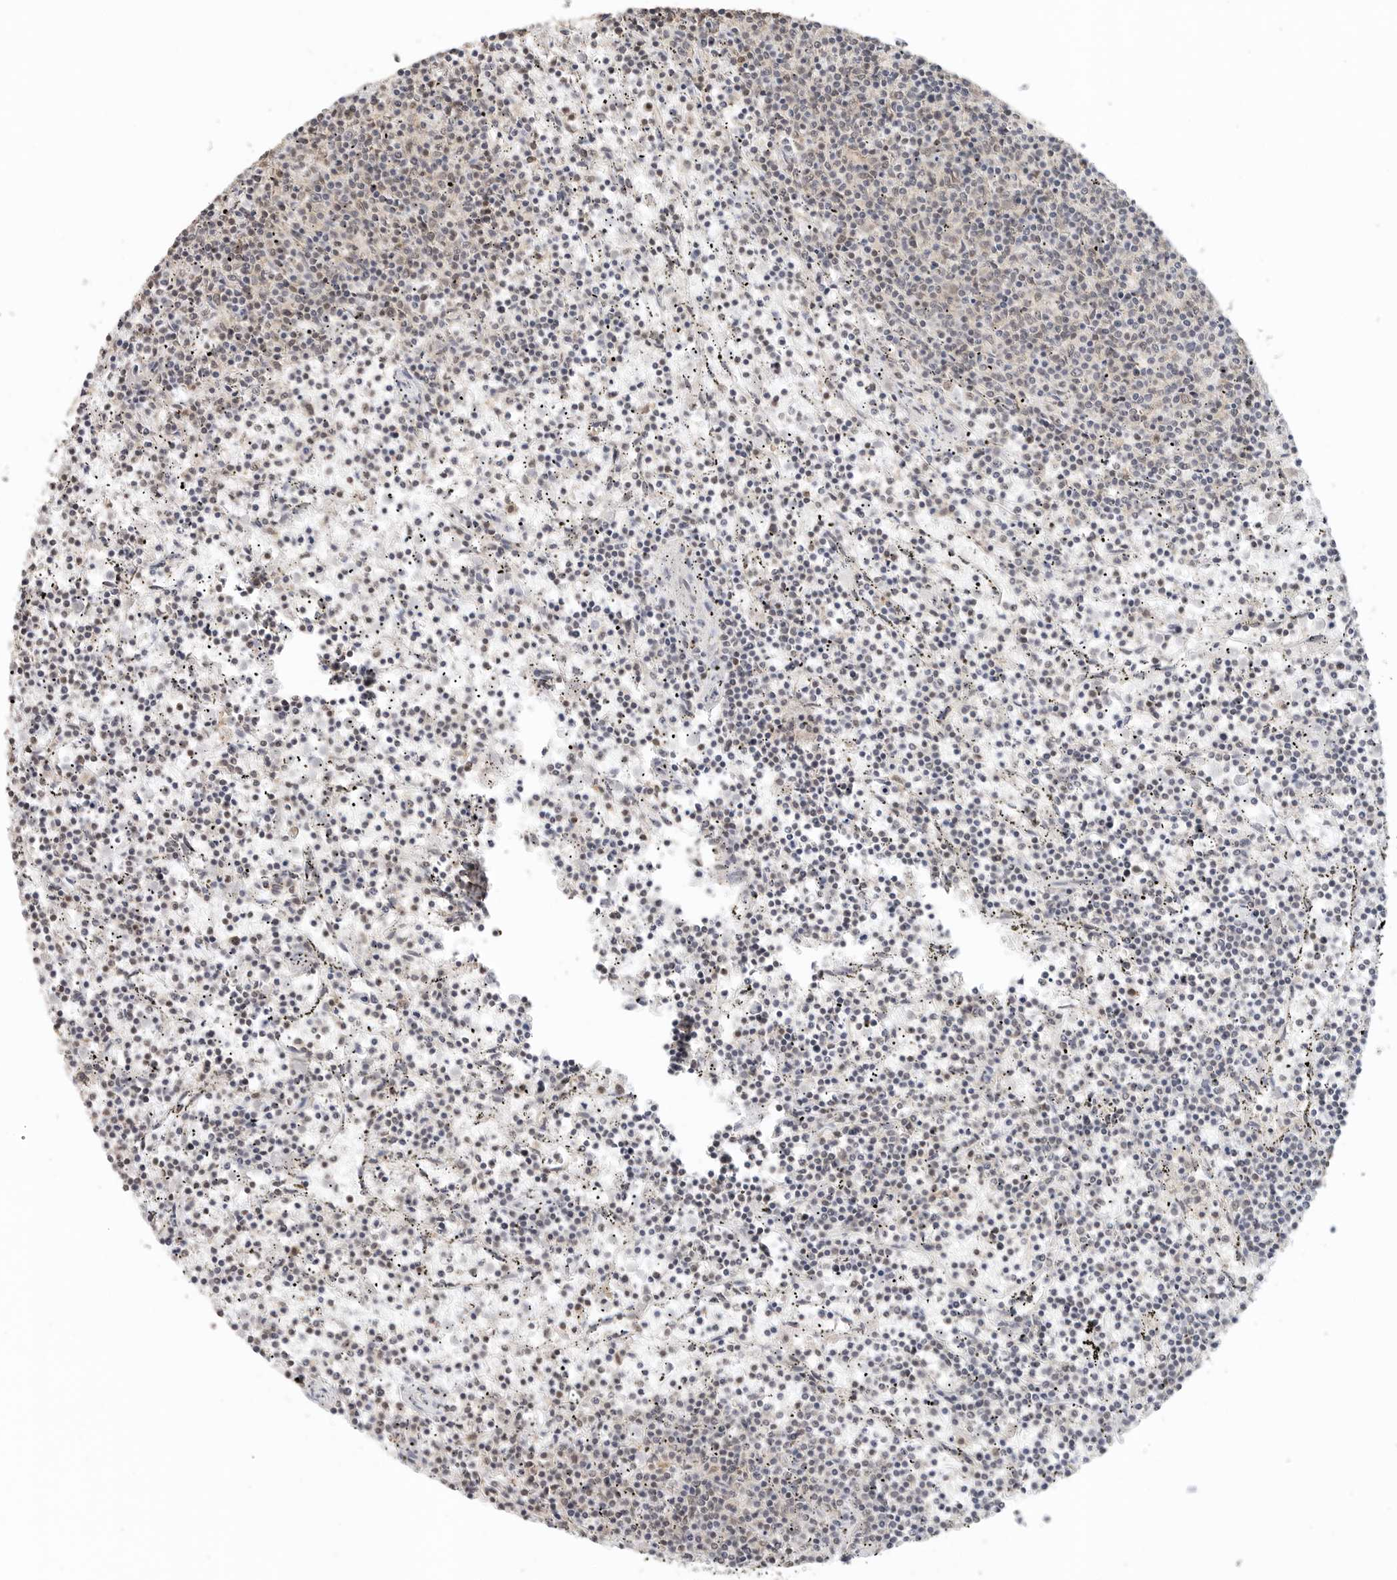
{"staining": {"intensity": "weak", "quantity": "<25%", "location": "cytoplasmic/membranous,nuclear"}, "tissue": "lymphoma", "cell_type": "Tumor cells", "image_type": "cancer", "snomed": [{"axis": "morphology", "description": "Malignant lymphoma, non-Hodgkin's type, Low grade"}, {"axis": "topography", "description": "Spleen"}], "caption": "Malignant lymphoma, non-Hodgkin's type (low-grade) was stained to show a protein in brown. There is no significant expression in tumor cells.", "gene": "METAP1", "patient": {"sex": "female", "age": 50}}